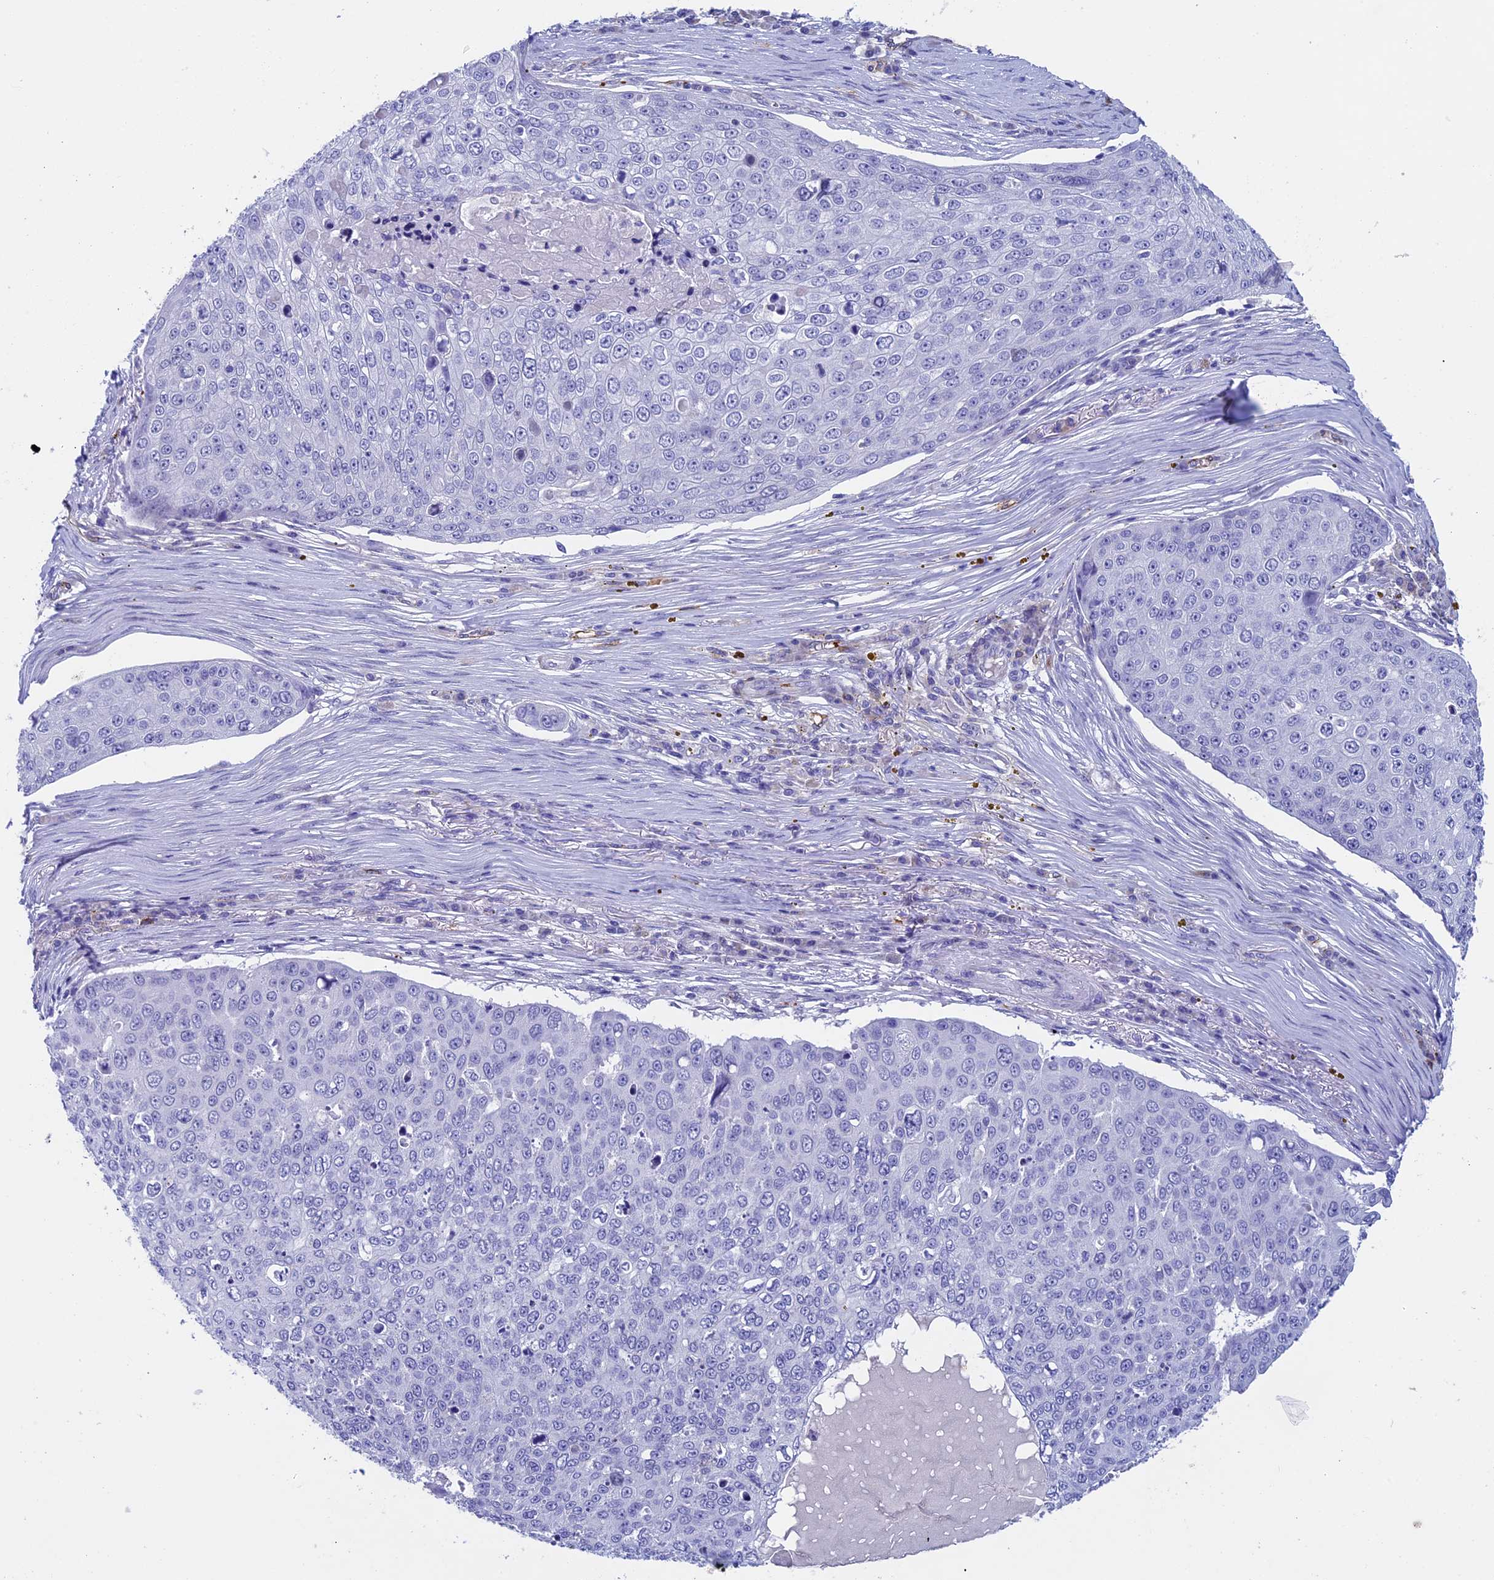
{"staining": {"intensity": "negative", "quantity": "none", "location": "none"}, "tissue": "skin cancer", "cell_type": "Tumor cells", "image_type": "cancer", "snomed": [{"axis": "morphology", "description": "Squamous cell carcinoma, NOS"}, {"axis": "topography", "description": "Skin"}], "caption": "Skin cancer was stained to show a protein in brown. There is no significant expression in tumor cells. (DAB (3,3'-diaminobenzidine) immunohistochemistry with hematoxylin counter stain).", "gene": "INSYN1", "patient": {"sex": "male", "age": 71}}